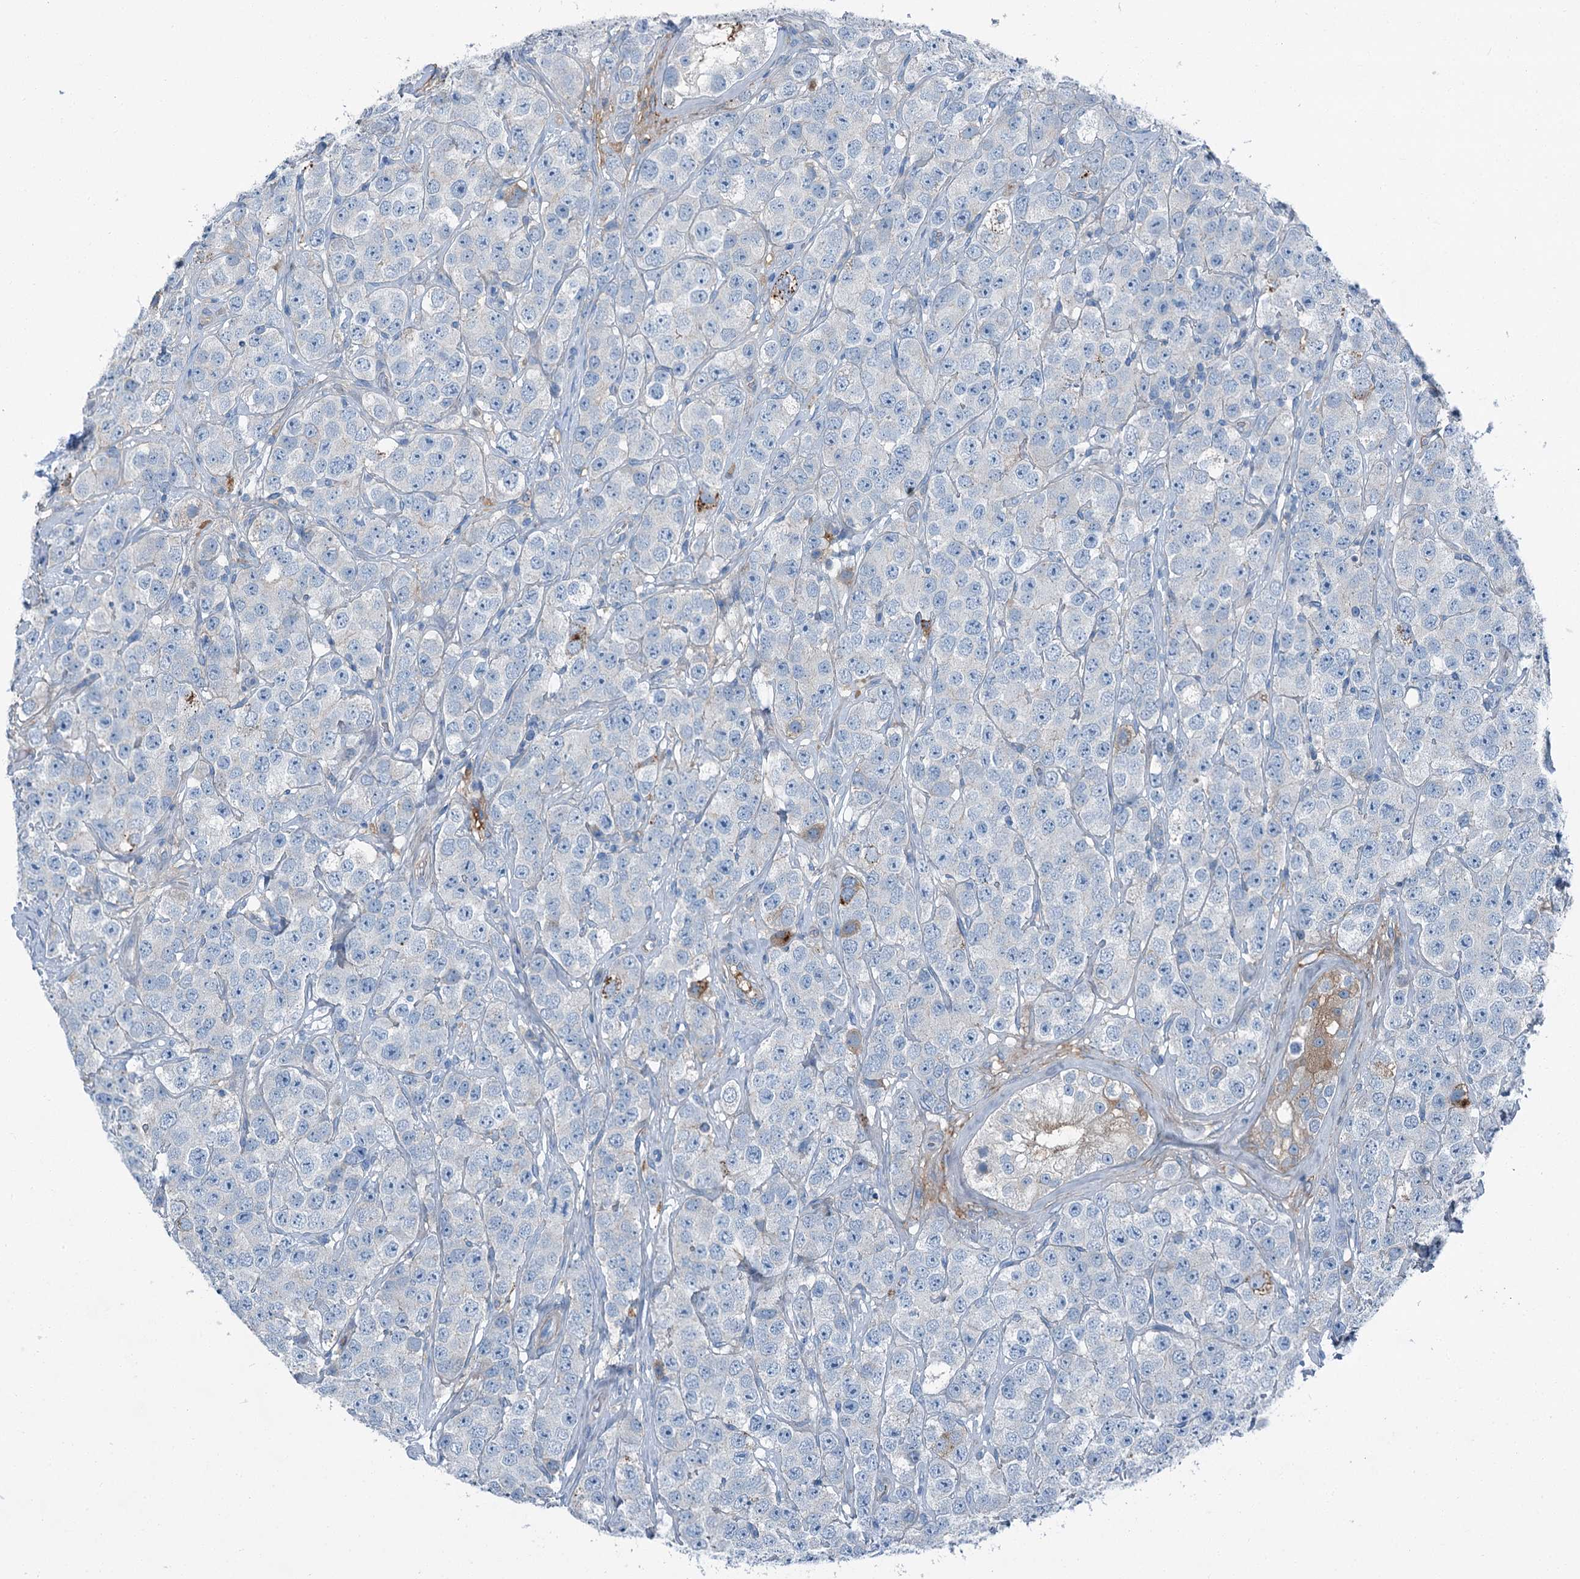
{"staining": {"intensity": "negative", "quantity": "none", "location": "none"}, "tissue": "testis cancer", "cell_type": "Tumor cells", "image_type": "cancer", "snomed": [{"axis": "morphology", "description": "Seminoma, NOS"}, {"axis": "topography", "description": "Testis"}], "caption": "Protein analysis of seminoma (testis) exhibits no significant staining in tumor cells. (DAB (3,3'-diaminobenzidine) immunohistochemistry, high magnification).", "gene": "AXL", "patient": {"sex": "male", "age": 28}}